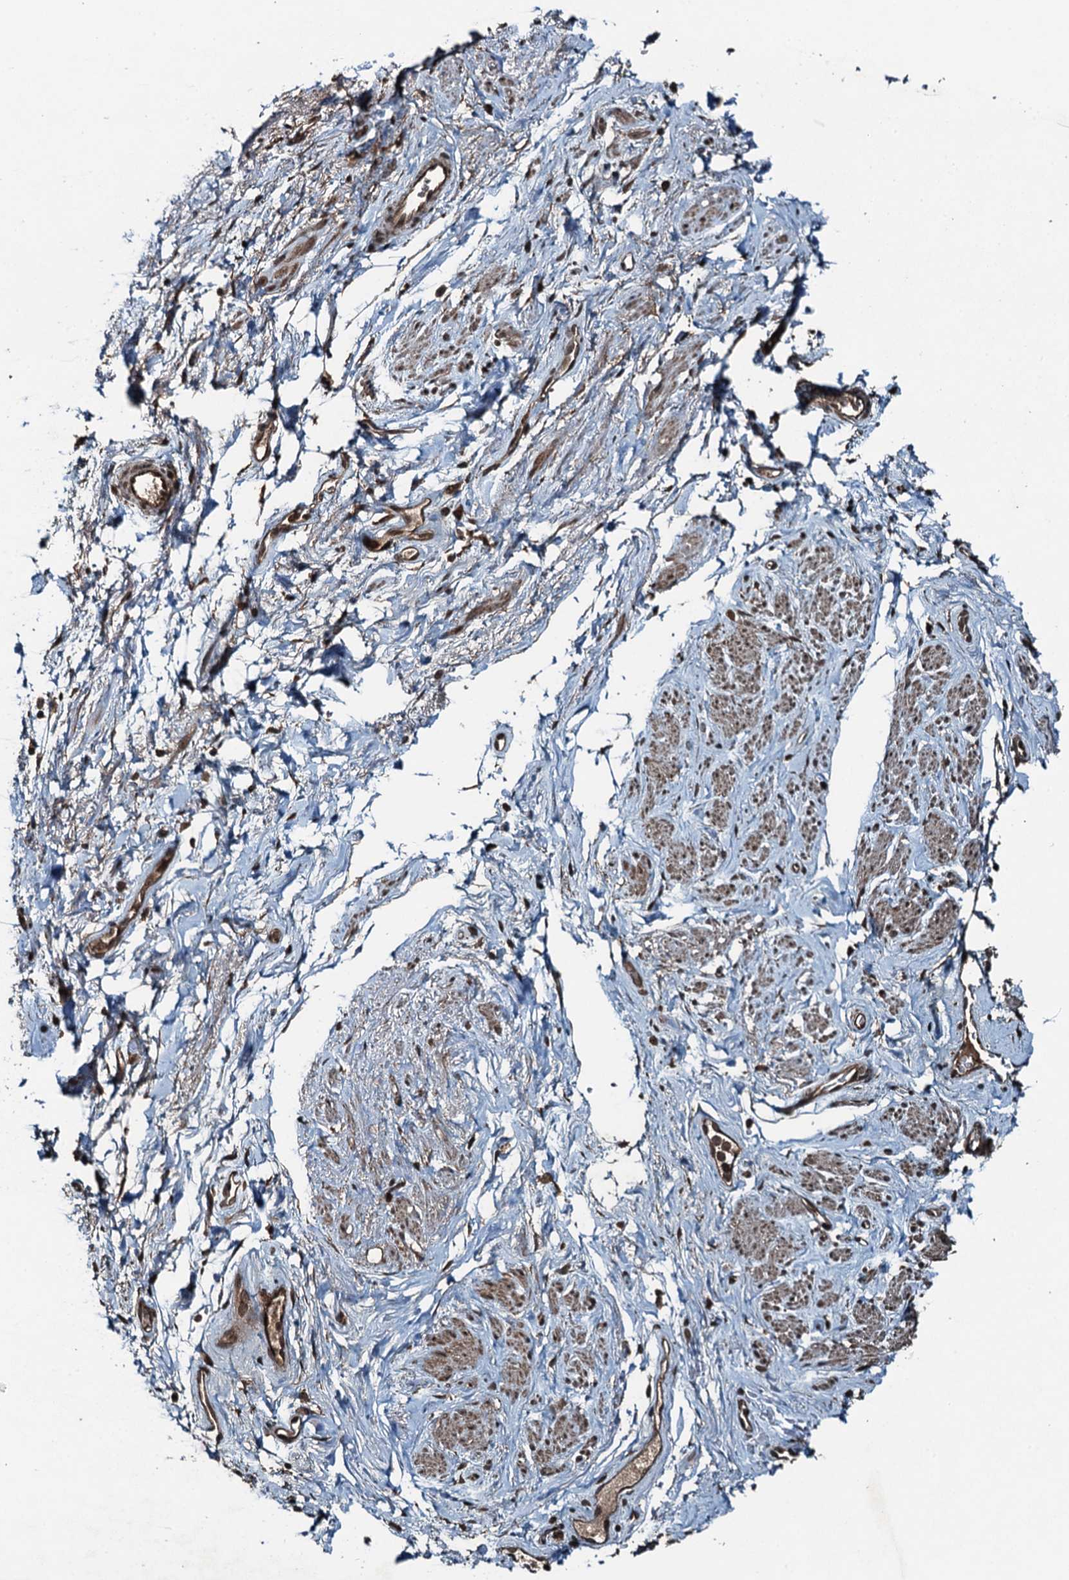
{"staining": {"intensity": "weak", "quantity": "25%-75%", "location": "nuclear"}, "tissue": "smooth muscle", "cell_type": "Smooth muscle cells", "image_type": "normal", "snomed": [{"axis": "morphology", "description": "Normal tissue, NOS"}, {"axis": "topography", "description": "Smooth muscle"}, {"axis": "topography", "description": "Peripheral nerve tissue"}], "caption": "Immunohistochemical staining of unremarkable human smooth muscle demonstrates weak nuclear protein staining in about 25%-75% of smooth muscle cells.", "gene": "UBXN6", "patient": {"sex": "male", "age": 69}}